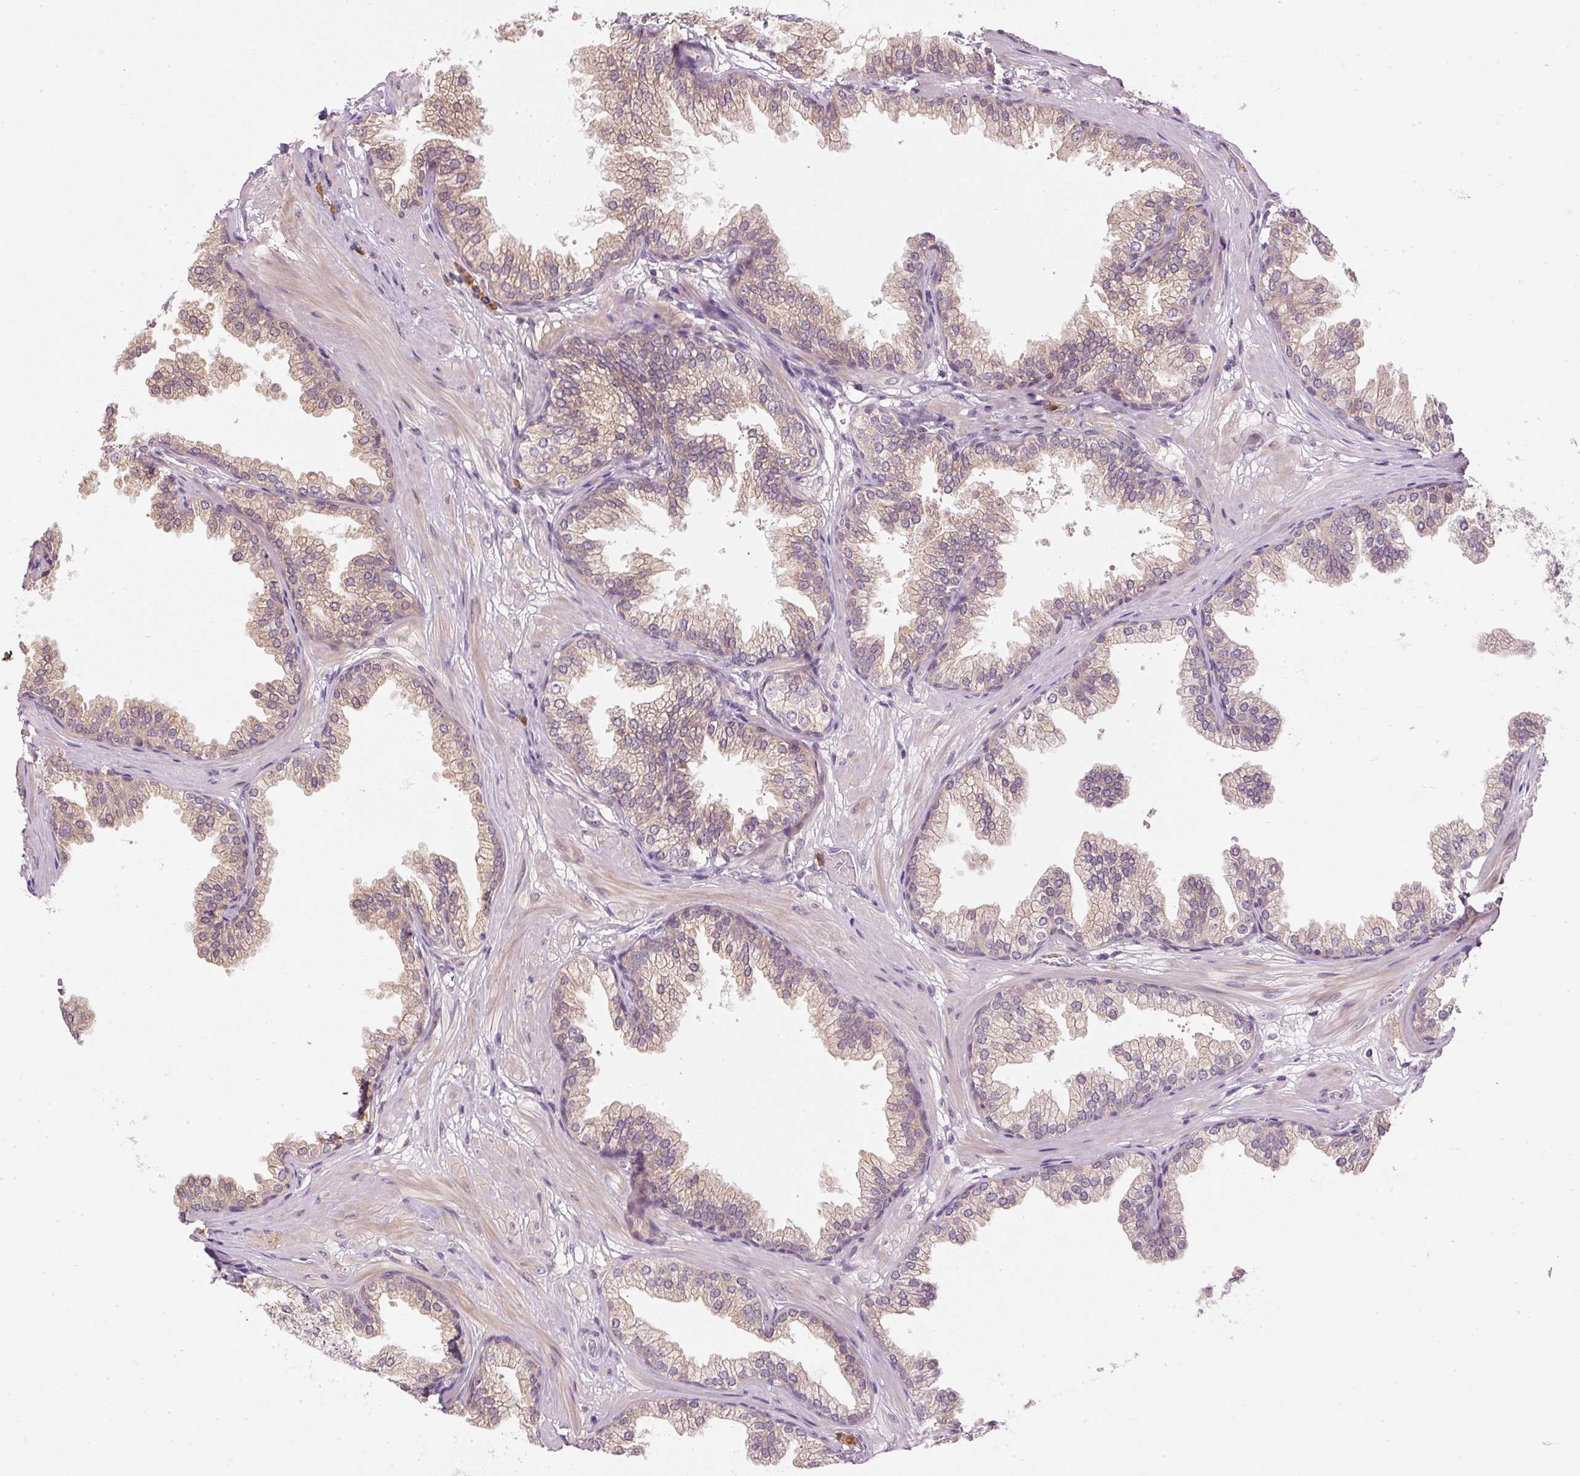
{"staining": {"intensity": "weak", "quantity": ">75%", "location": "cytoplasmic/membranous"}, "tissue": "prostate", "cell_type": "Glandular cells", "image_type": "normal", "snomed": [{"axis": "morphology", "description": "Normal tissue, NOS"}, {"axis": "topography", "description": "Prostate"}], "caption": "Approximately >75% of glandular cells in normal prostate demonstrate weak cytoplasmic/membranous protein staining as visualized by brown immunohistochemical staining.", "gene": "CTTNBP2", "patient": {"sex": "male", "age": 37}}